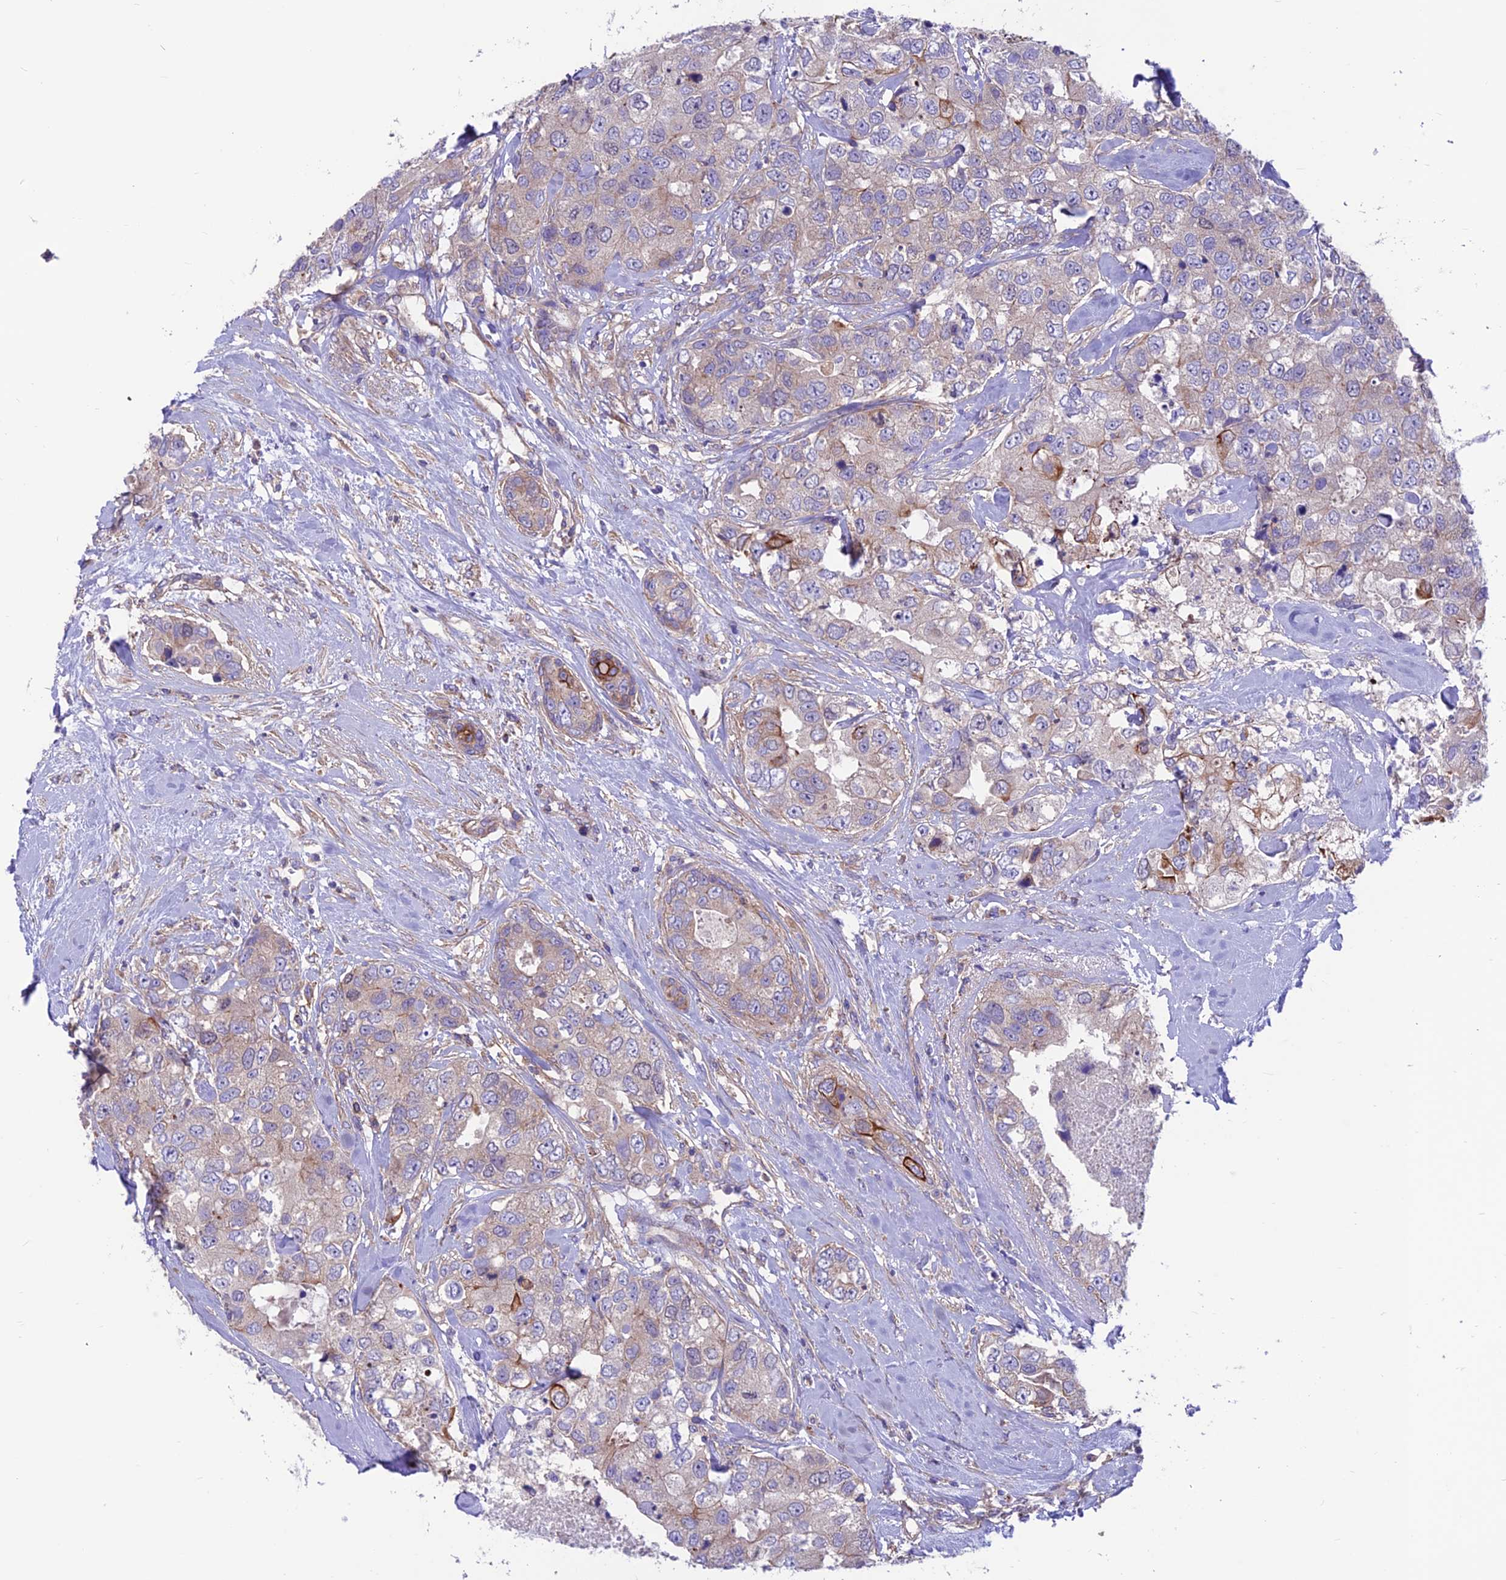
{"staining": {"intensity": "strong", "quantity": "<25%", "location": "cytoplasmic/membranous"}, "tissue": "breast cancer", "cell_type": "Tumor cells", "image_type": "cancer", "snomed": [{"axis": "morphology", "description": "Duct carcinoma"}, {"axis": "topography", "description": "Breast"}], "caption": "About <25% of tumor cells in breast cancer show strong cytoplasmic/membranous protein positivity as visualized by brown immunohistochemical staining.", "gene": "VPS16", "patient": {"sex": "female", "age": 62}}